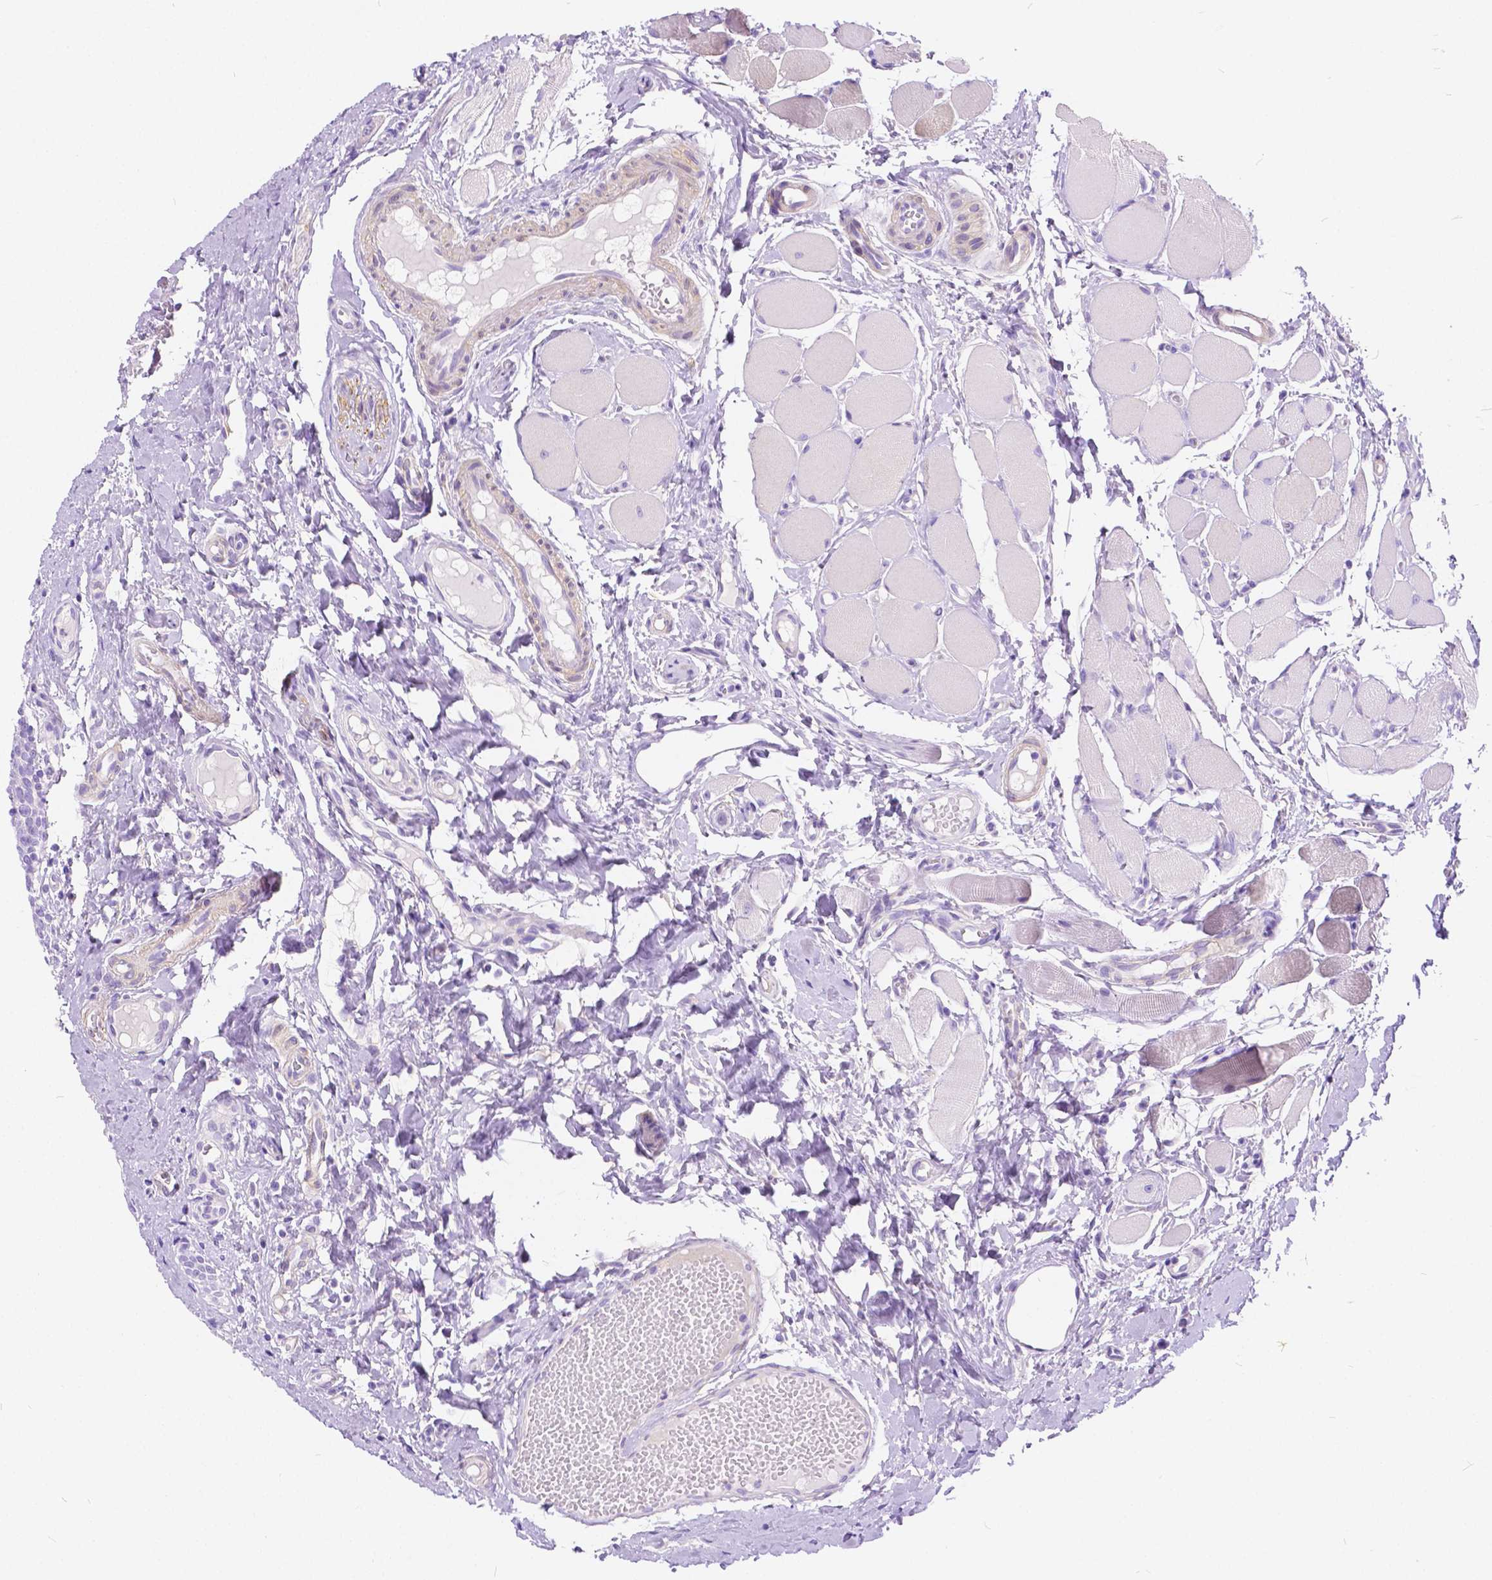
{"staining": {"intensity": "negative", "quantity": "none", "location": "none"}, "tissue": "oral mucosa", "cell_type": "Squamous epithelial cells", "image_type": "normal", "snomed": [{"axis": "morphology", "description": "Normal tissue, NOS"}, {"axis": "topography", "description": "Oral tissue"}, {"axis": "topography", "description": "Tounge, NOS"}], "caption": "Squamous epithelial cells show no significant protein positivity in benign oral mucosa.", "gene": "CHRM1", "patient": {"sex": "female", "age": 58}}